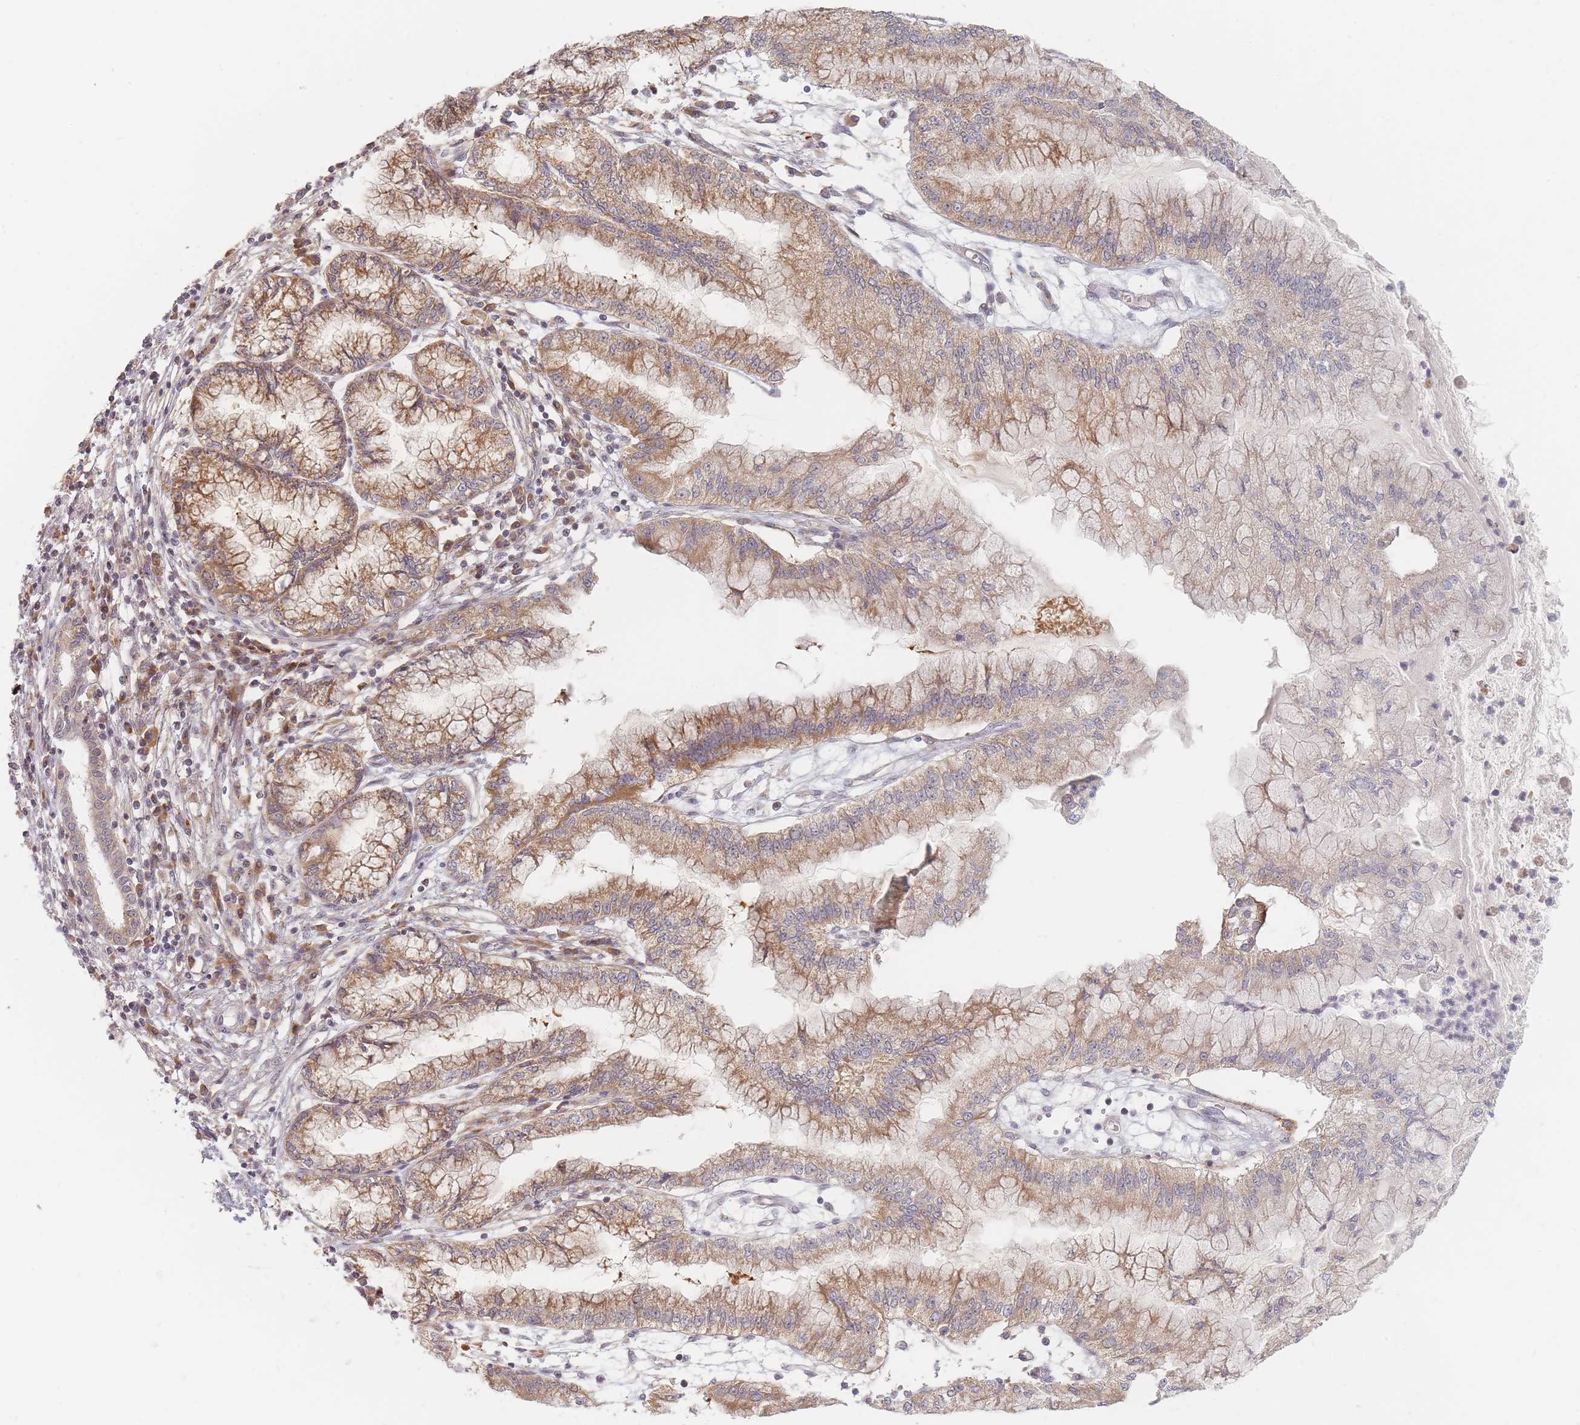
{"staining": {"intensity": "moderate", "quantity": ">75%", "location": "cytoplasmic/membranous"}, "tissue": "pancreatic cancer", "cell_type": "Tumor cells", "image_type": "cancer", "snomed": [{"axis": "morphology", "description": "Adenocarcinoma, NOS"}, {"axis": "topography", "description": "Pancreas"}], "caption": "Immunohistochemical staining of pancreatic cancer (adenocarcinoma) displays medium levels of moderate cytoplasmic/membranous expression in approximately >75% of tumor cells.", "gene": "ZKSCAN7", "patient": {"sex": "male", "age": 73}}